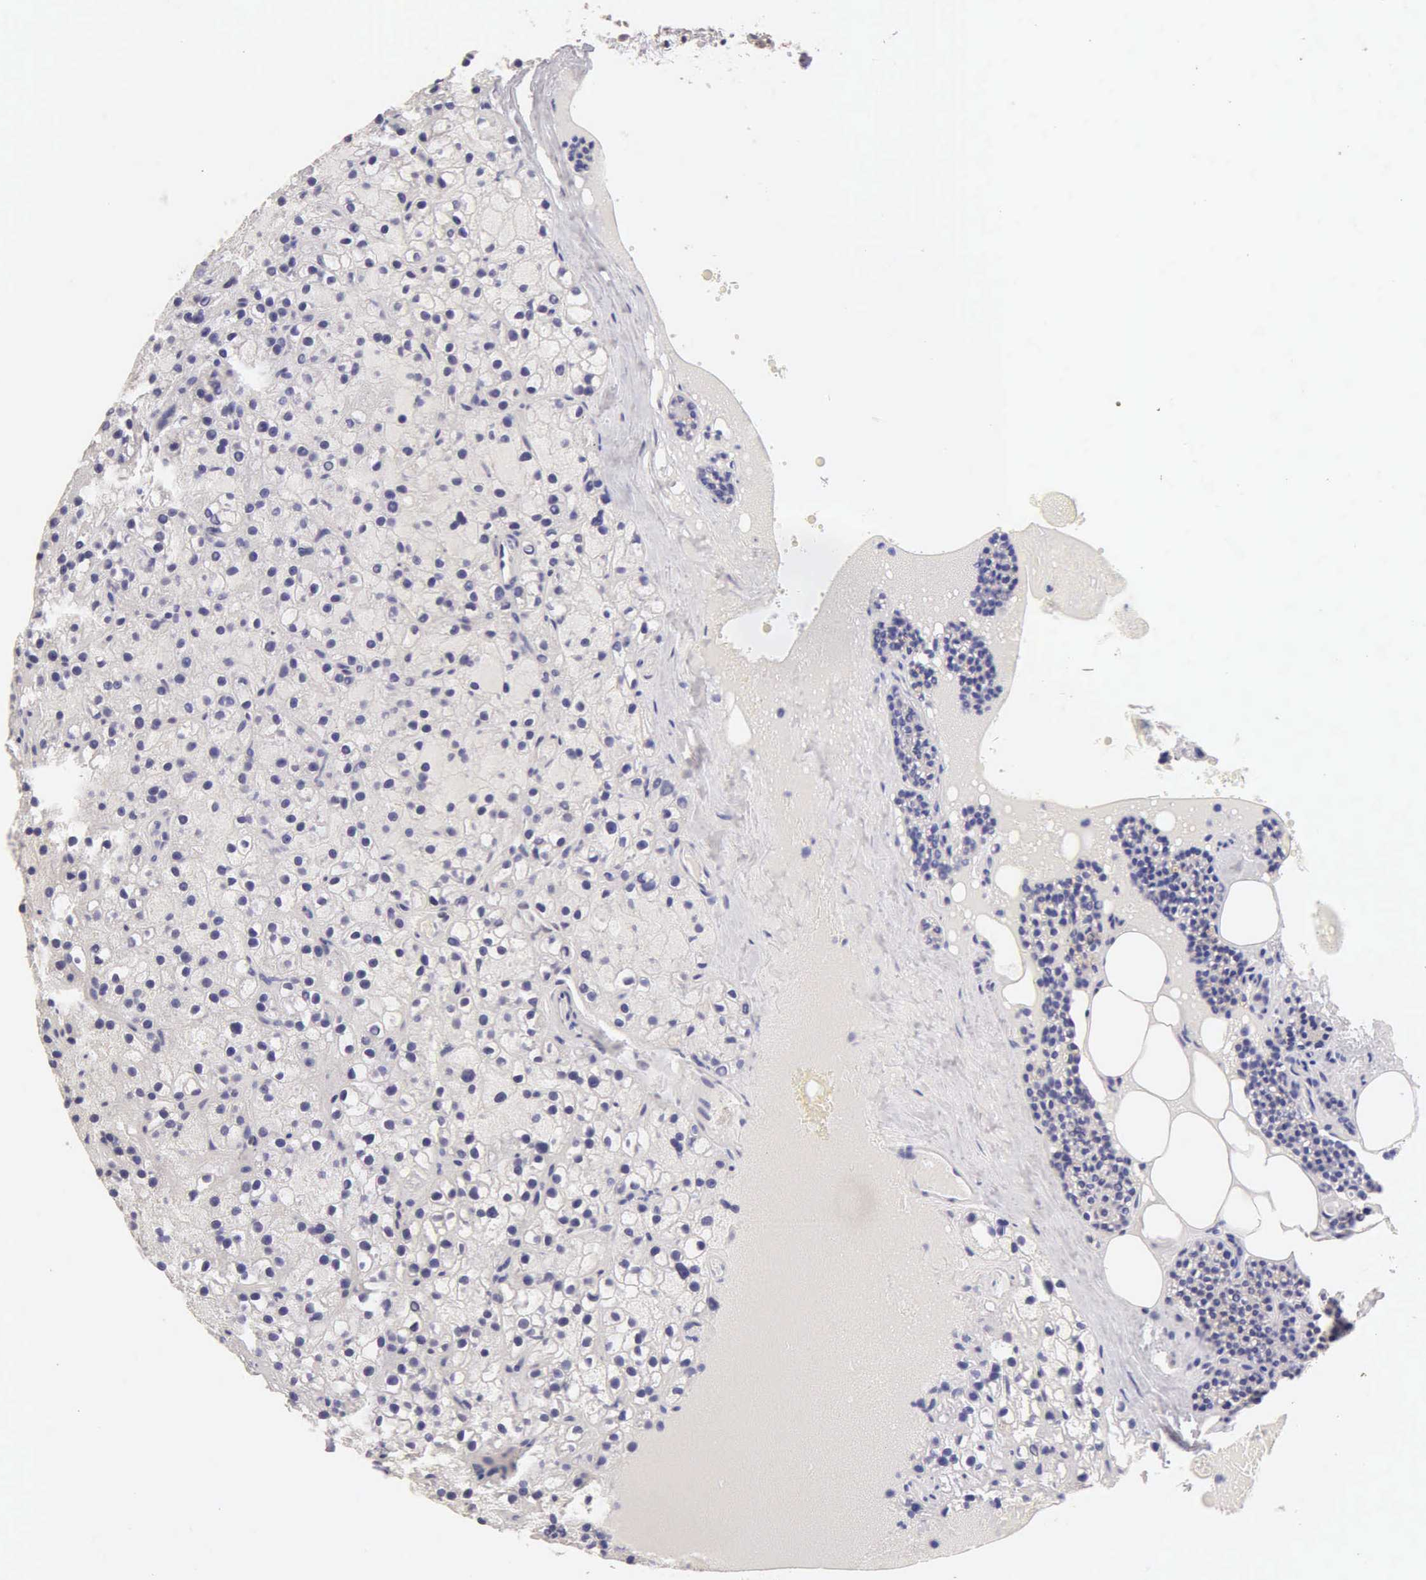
{"staining": {"intensity": "negative", "quantity": "none", "location": "none"}, "tissue": "parathyroid gland", "cell_type": "Glandular cells", "image_type": "normal", "snomed": [{"axis": "morphology", "description": "Normal tissue, NOS"}, {"axis": "topography", "description": "Parathyroid gland"}], "caption": "Protein analysis of unremarkable parathyroid gland demonstrates no significant positivity in glandular cells. (DAB immunohistochemistry (IHC), high magnification).", "gene": "ESR1", "patient": {"sex": "female", "age": 71}}